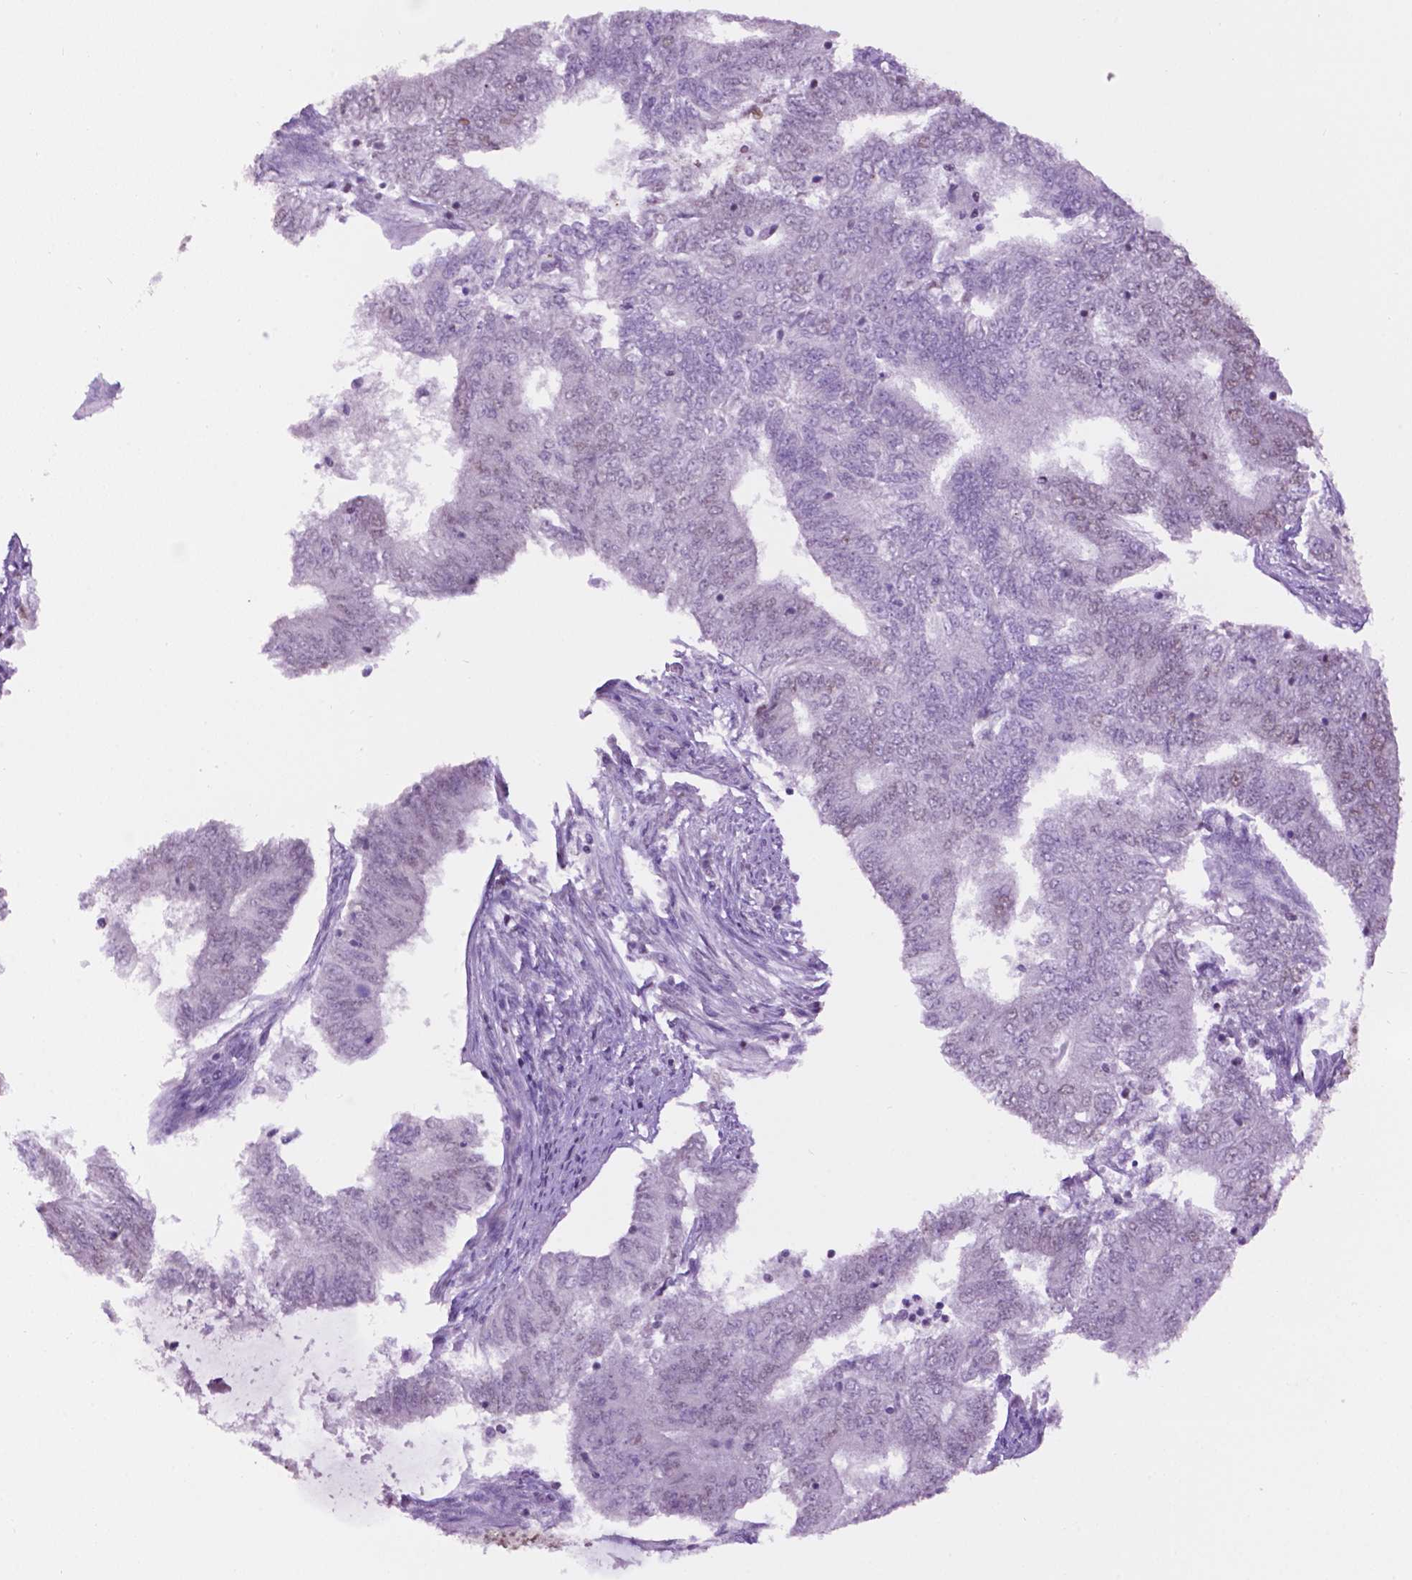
{"staining": {"intensity": "moderate", "quantity": "25%-75%", "location": "nuclear"}, "tissue": "endometrial cancer", "cell_type": "Tumor cells", "image_type": "cancer", "snomed": [{"axis": "morphology", "description": "Adenocarcinoma, NOS"}, {"axis": "topography", "description": "Endometrium"}], "caption": "High-magnification brightfield microscopy of endometrial cancer (adenocarcinoma) stained with DAB (3,3'-diaminobenzidine) (brown) and counterstained with hematoxylin (blue). tumor cells exhibit moderate nuclear staining is present in about25%-75% of cells.", "gene": "COL23A1", "patient": {"sex": "female", "age": 62}}